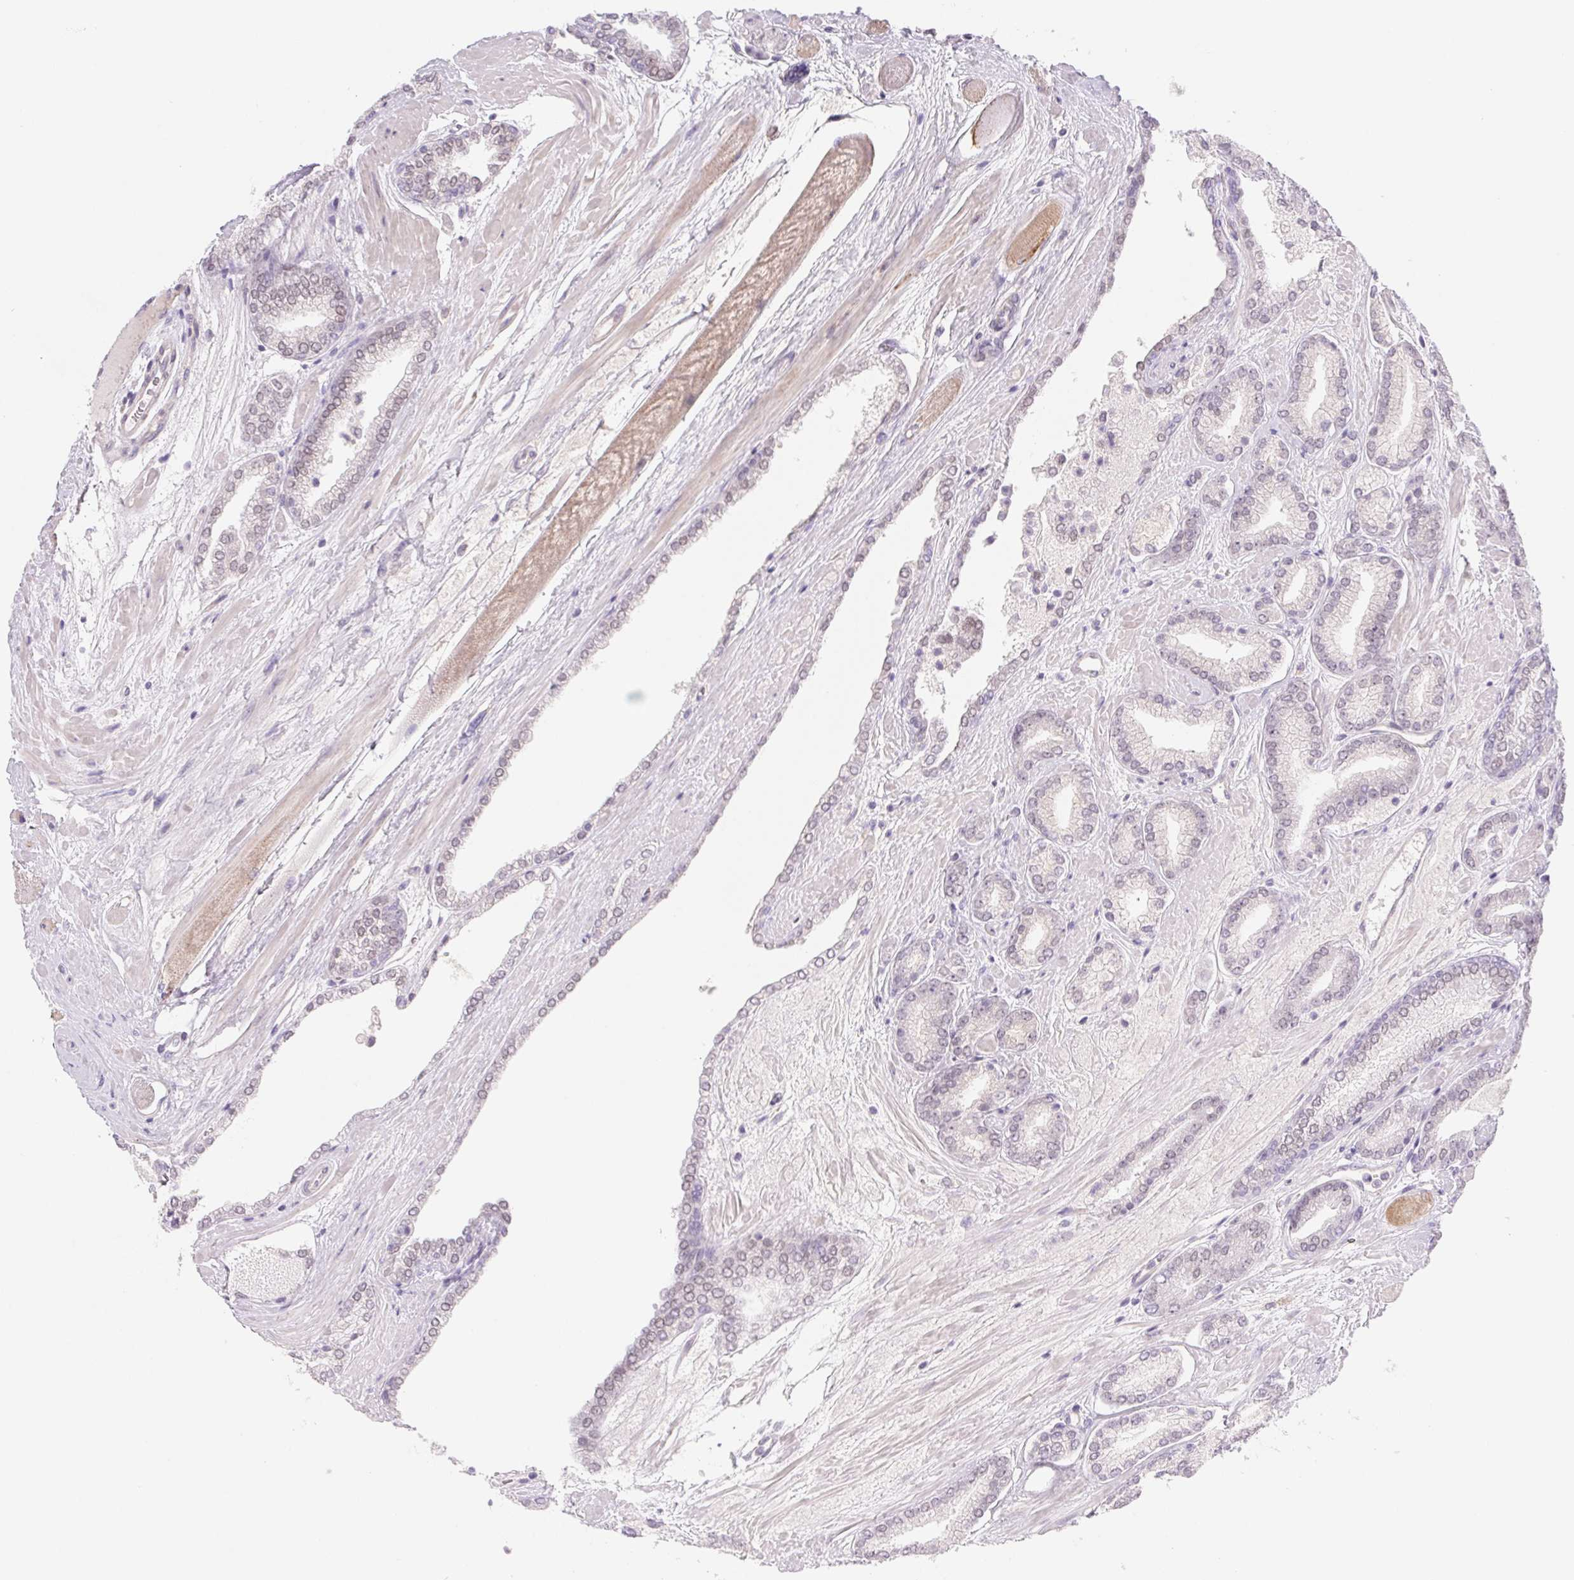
{"staining": {"intensity": "negative", "quantity": "none", "location": "none"}, "tissue": "prostate cancer", "cell_type": "Tumor cells", "image_type": "cancer", "snomed": [{"axis": "morphology", "description": "Adenocarcinoma, High grade"}, {"axis": "topography", "description": "Prostate"}], "caption": "Tumor cells show no significant staining in high-grade adenocarcinoma (prostate). (DAB (3,3'-diaminobenzidine) IHC, high magnification).", "gene": "CTNND2", "patient": {"sex": "male", "age": 56}}